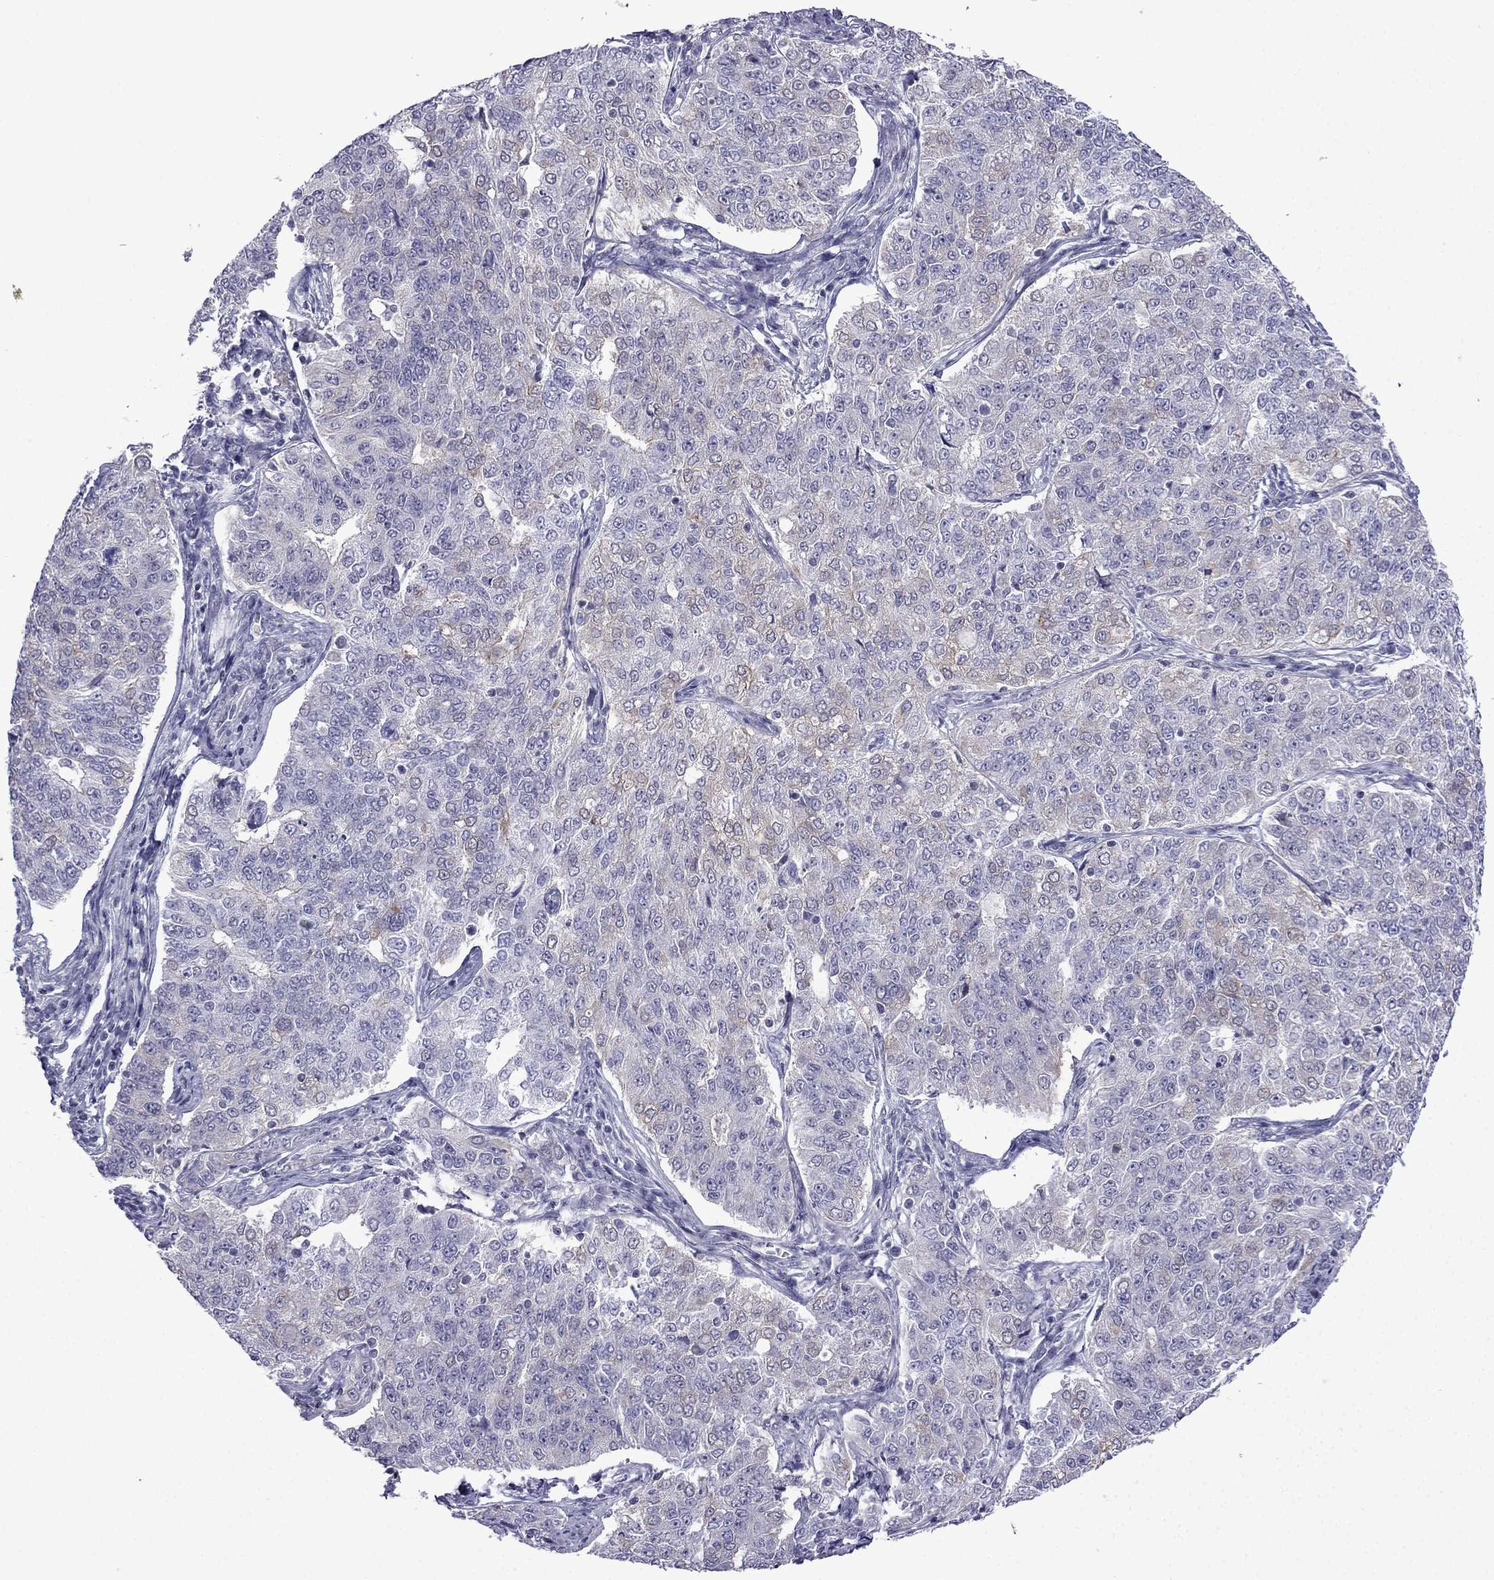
{"staining": {"intensity": "weak", "quantity": "<25%", "location": "cytoplasmic/membranous"}, "tissue": "endometrial cancer", "cell_type": "Tumor cells", "image_type": "cancer", "snomed": [{"axis": "morphology", "description": "Adenocarcinoma, NOS"}, {"axis": "topography", "description": "Endometrium"}], "caption": "IHC image of neoplastic tissue: human endometrial cancer stained with DAB reveals no significant protein positivity in tumor cells.", "gene": "POM121L12", "patient": {"sex": "female", "age": 43}}